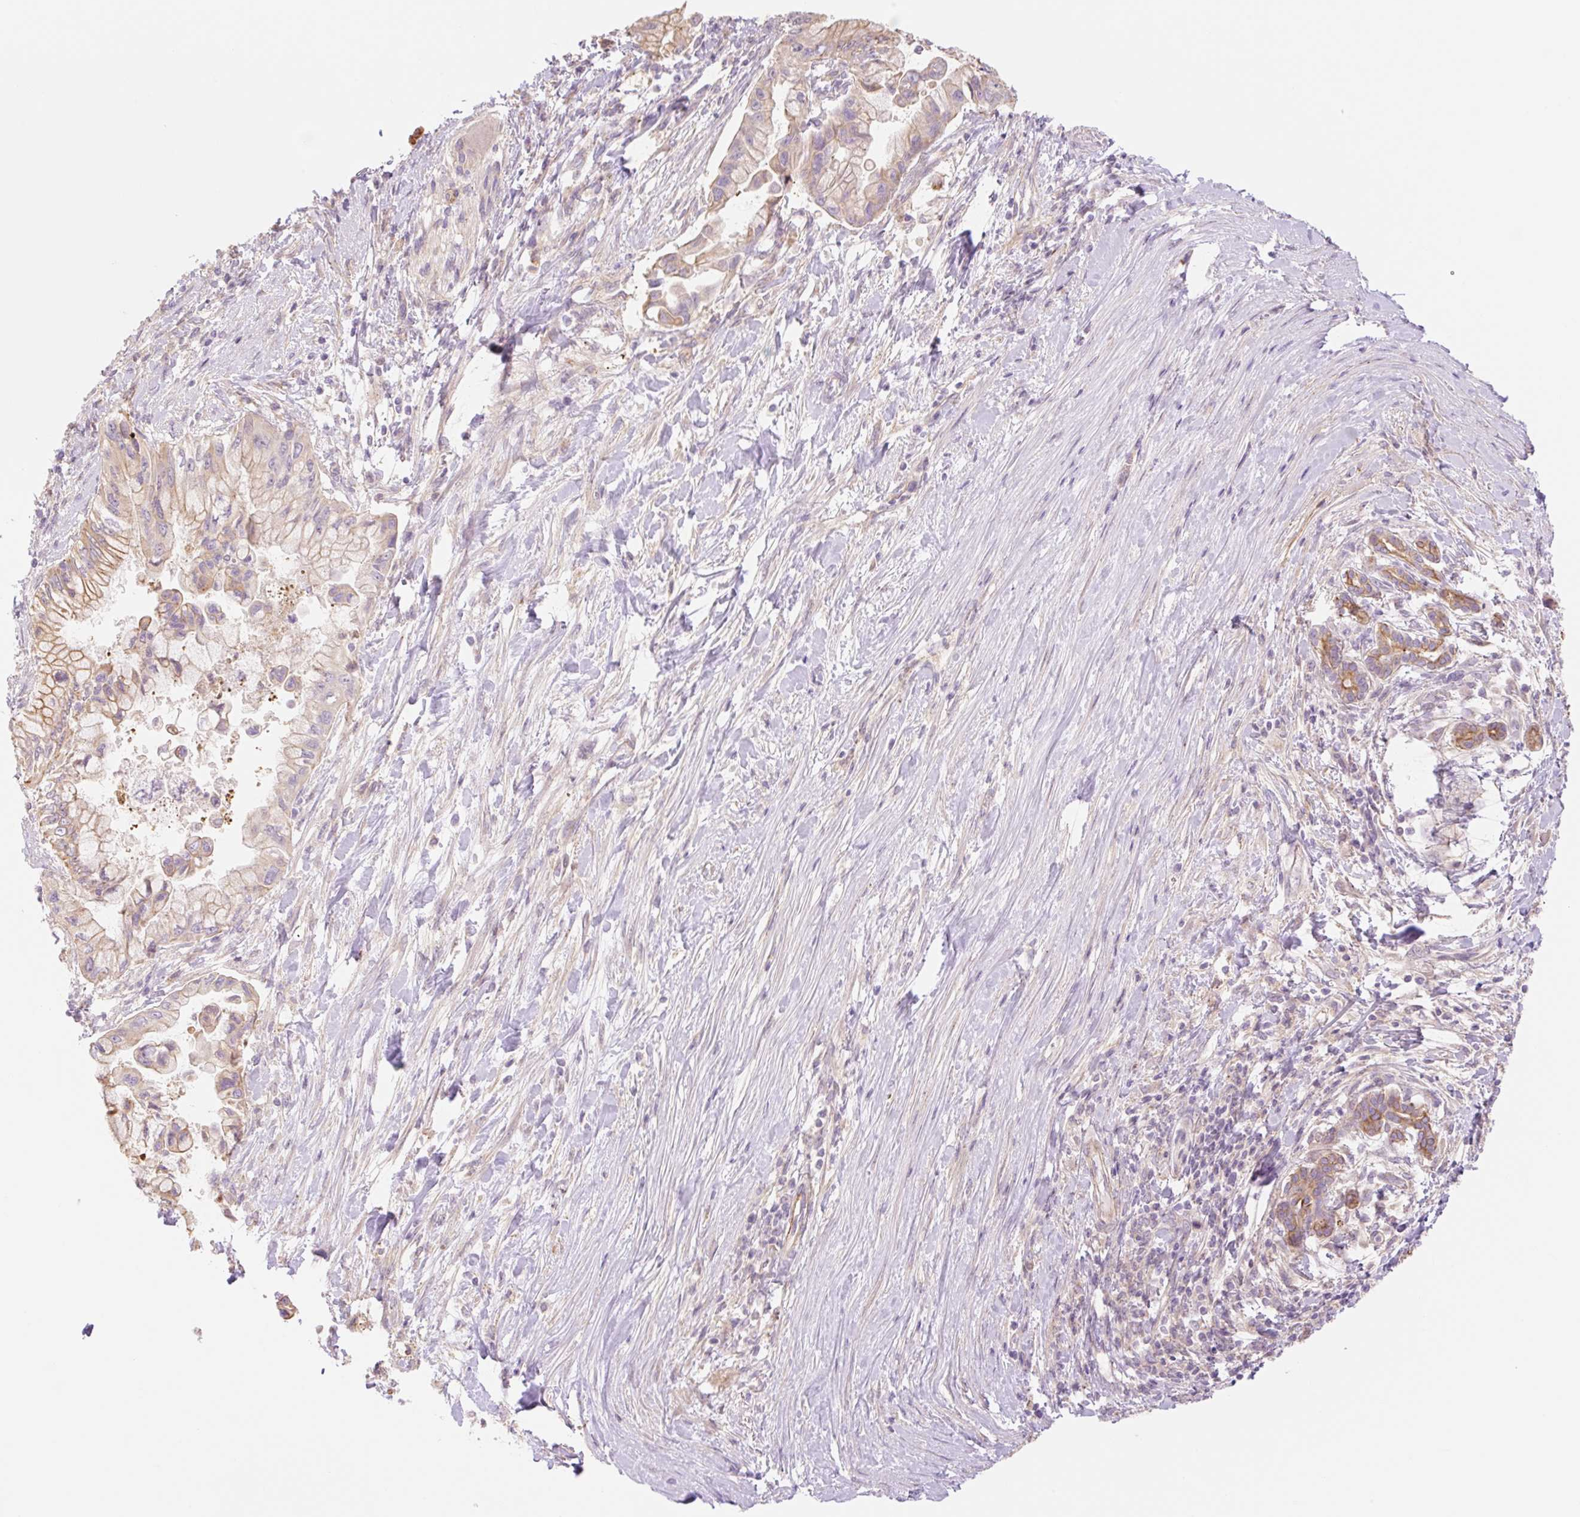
{"staining": {"intensity": "moderate", "quantity": ">75%", "location": "cytoplasmic/membranous"}, "tissue": "pancreatic cancer", "cell_type": "Tumor cells", "image_type": "cancer", "snomed": [{"axis": "morphology", "description": "Adenocarcinoma, NOS"}, {"axis": "topography", "description": "Pancreas"}], "caption": "Pancreatic cancer (adenocarcinoma) was stained to show a protein in brown. There is medium levels of moderate cytoplasmic/membranous expression in about >75% of tumor cells.", "gene": "NLRP5", "patient": {"sex": "male", "age": 48}}